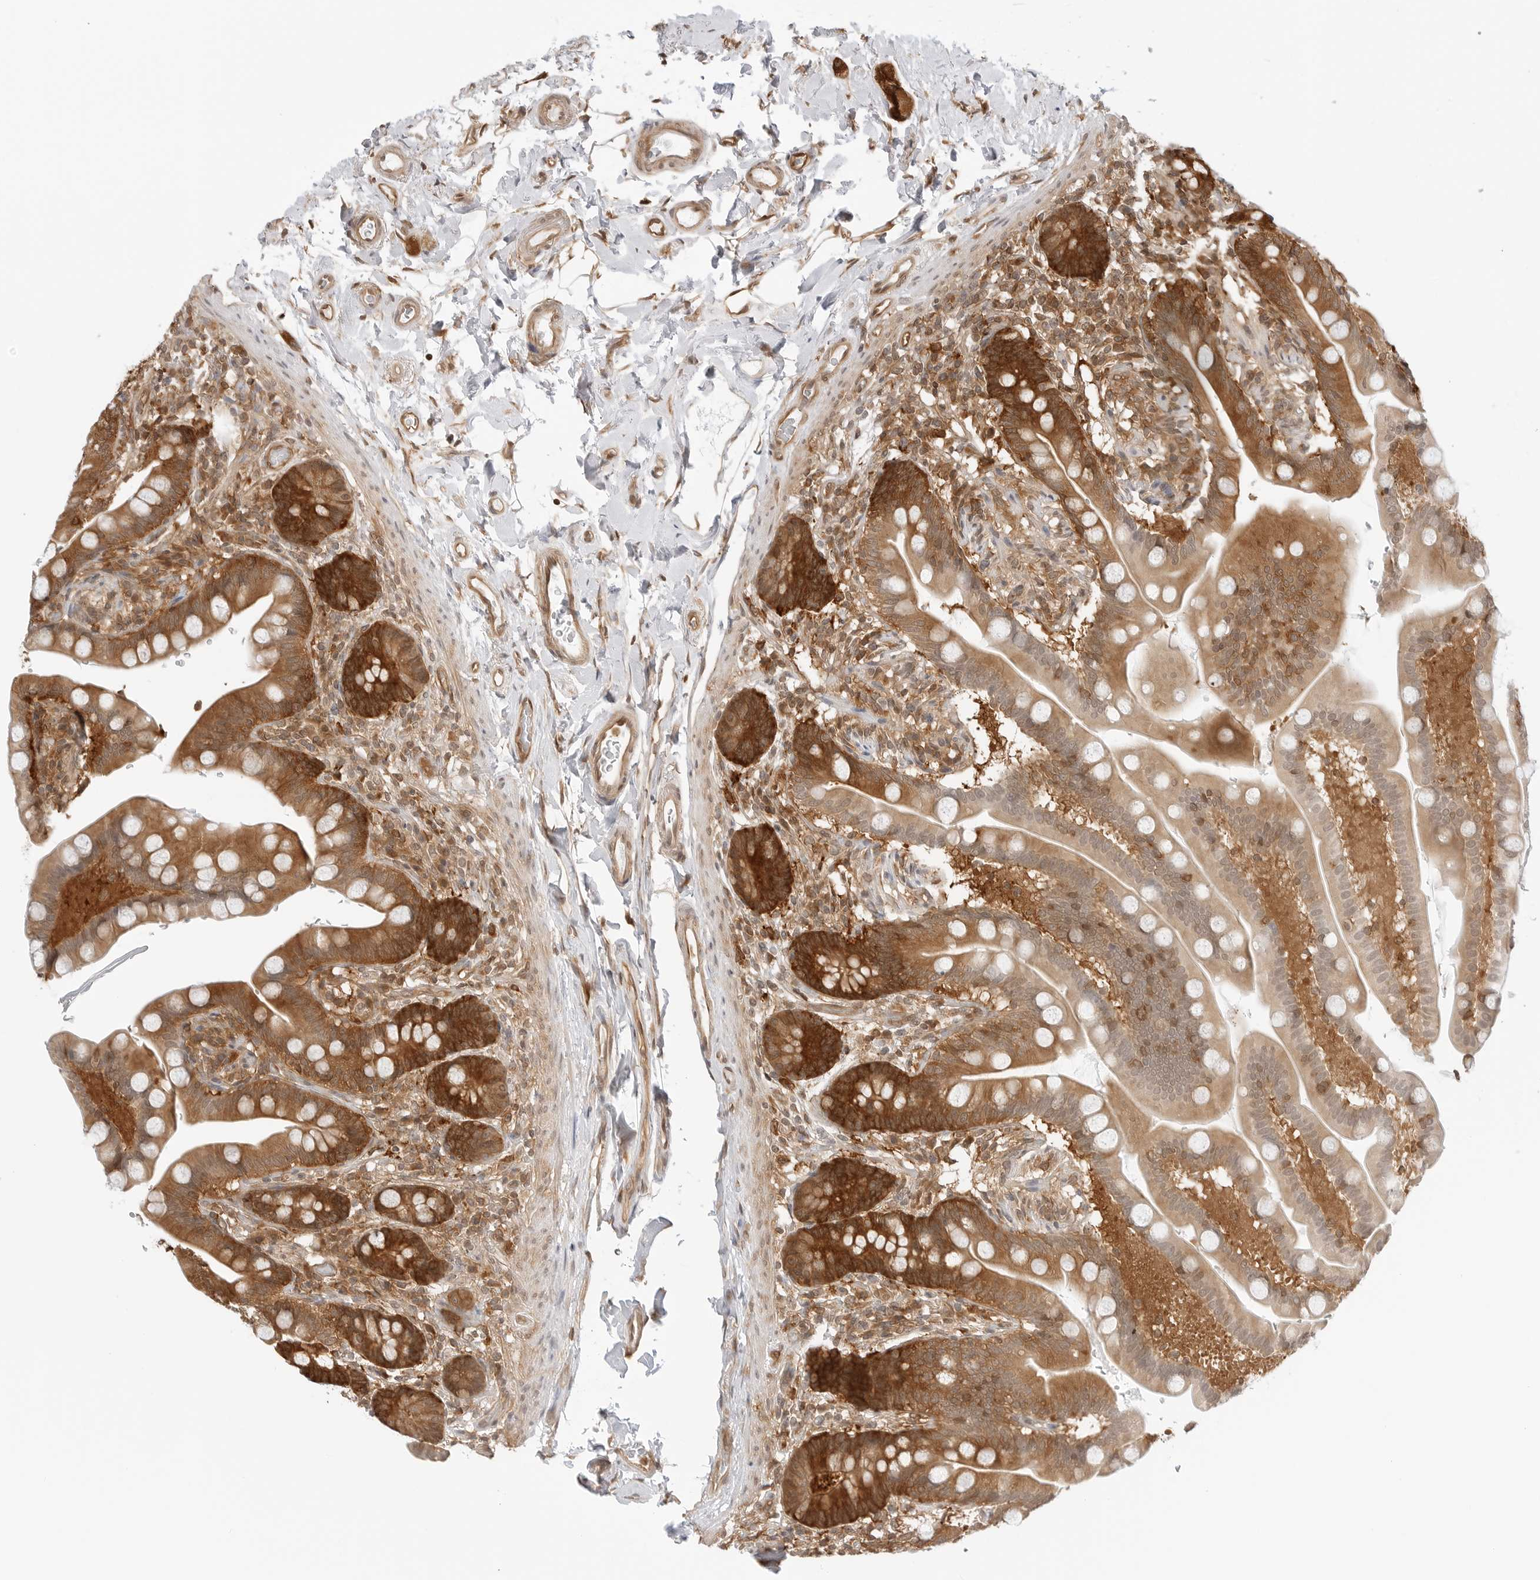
{"staining": {"intensity": "moderate", "quantity": ">75%", "location": "cytoplasmic/membranous"}, "tissue": "colon", "cell_type": "Endothelial cells", "image_type": "normal", "snomed": [{"axis": "morphology", "description": "Normal tissue, NOS"}, {"axis": "topography", "description": "Smooth muscle"}, {"axis": "topography", "description": "Colon"}], "caption": "Protein expression analysis of benign human colon reveals moderate cytoplasmic/membranous positivity in about >75% of endothelial cells.", "gene": "NUDC", "patient": {"sex": "male", "age": 73}}